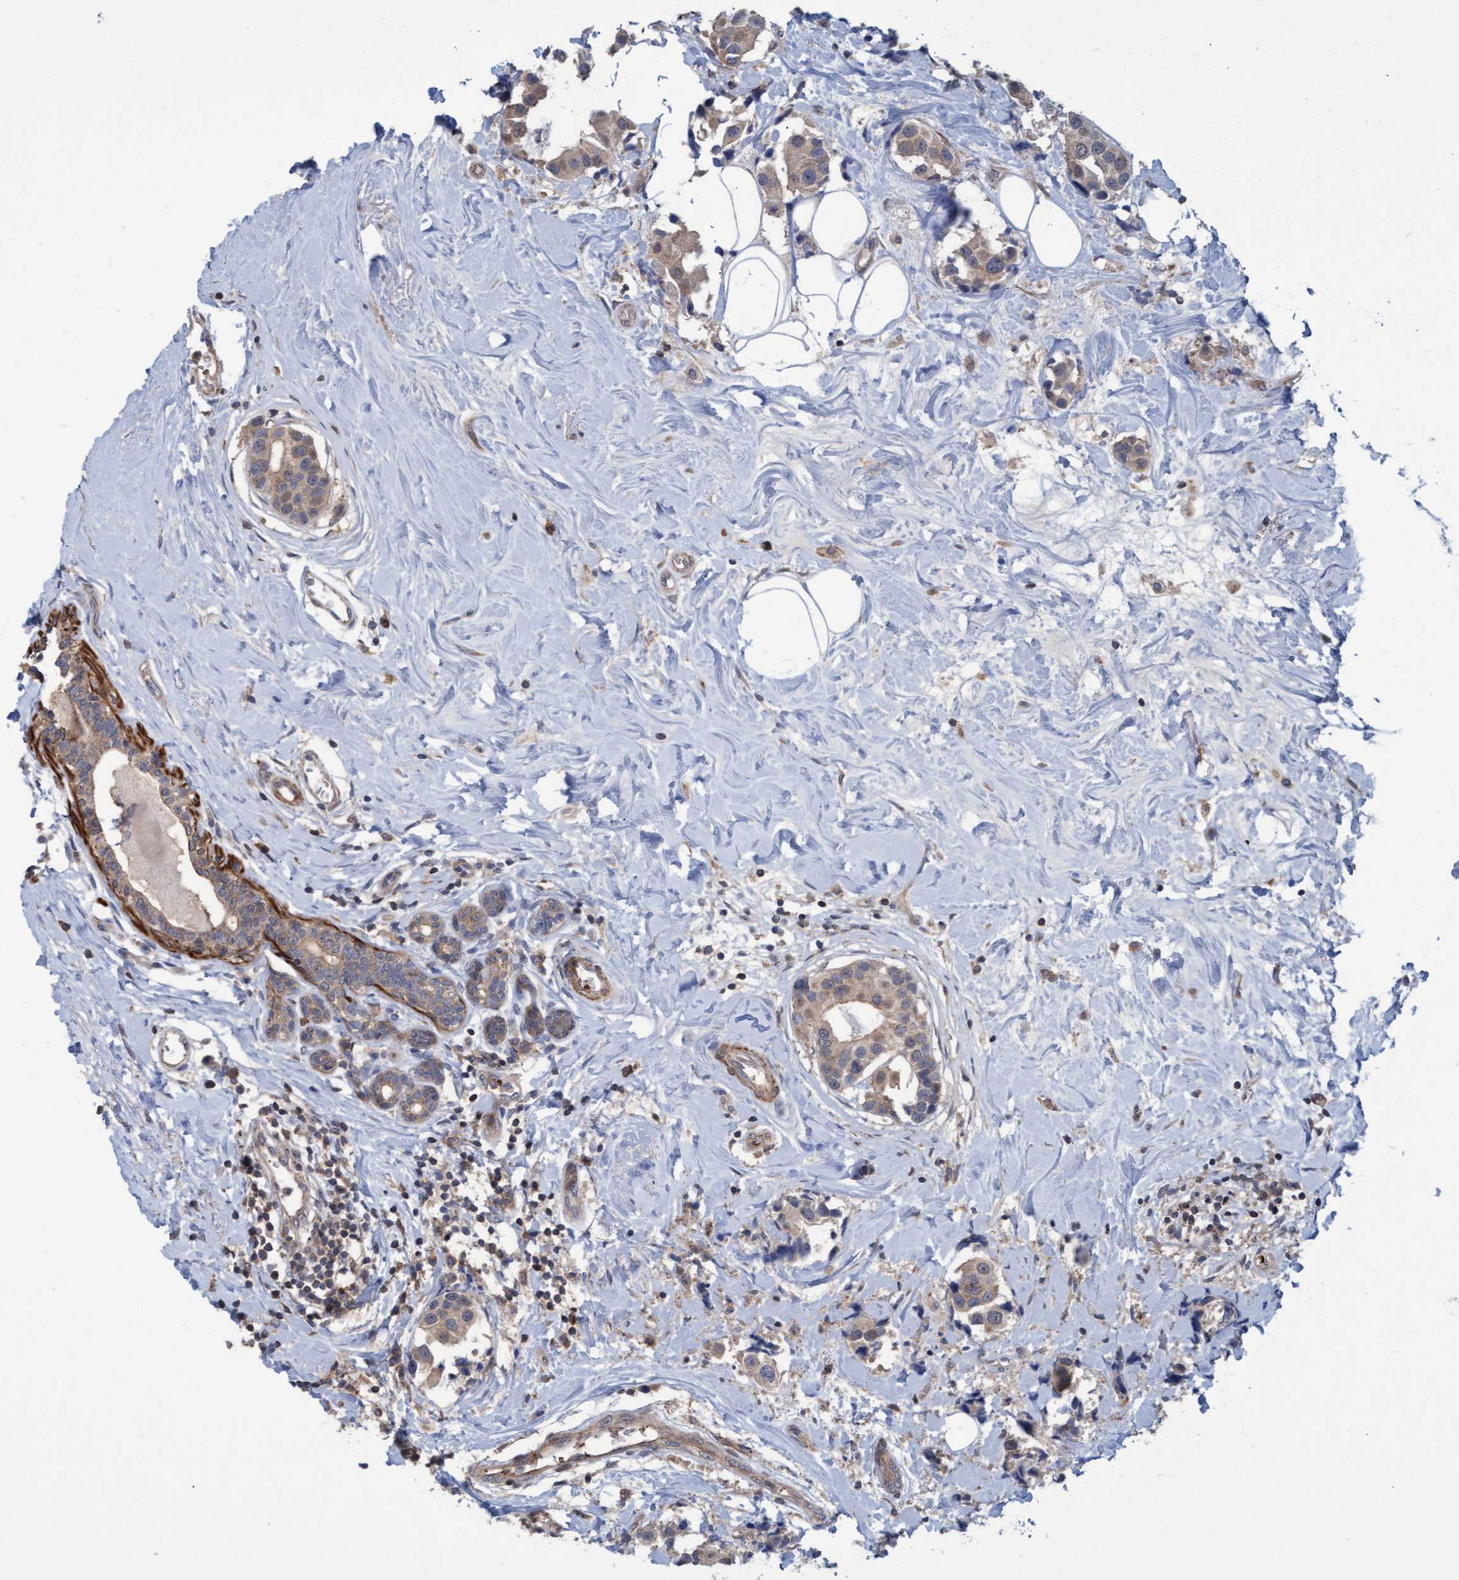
{"staining": {"intensity": "weak", "quantity": ">75%", "location": "cytoplasmic/membranous"}, "tissue": "breast cancer", "cell_type": "Tumor cells", "image_type": "cancer", "snomed": [{"axis": "morphology", "description": "Normal tissue, NOS"}, {"axis": "morphology", "description": "Duct carcinoma"}, {"axis": "topography", "description": "Breast"}], "caption": "Immunohistochemistry image of neoplastic tissue: intraductal carcinoma (breast) stained using immunohistochemistry (IHC) exhibits low levels of weak protein expression localized specifically in the cytoplasmic/membranous of tumor cells, appearing as a cytoplasmic/membranous brown color.", "gene": "NAA15", "patient": {"sex": "female", "age": 39}}